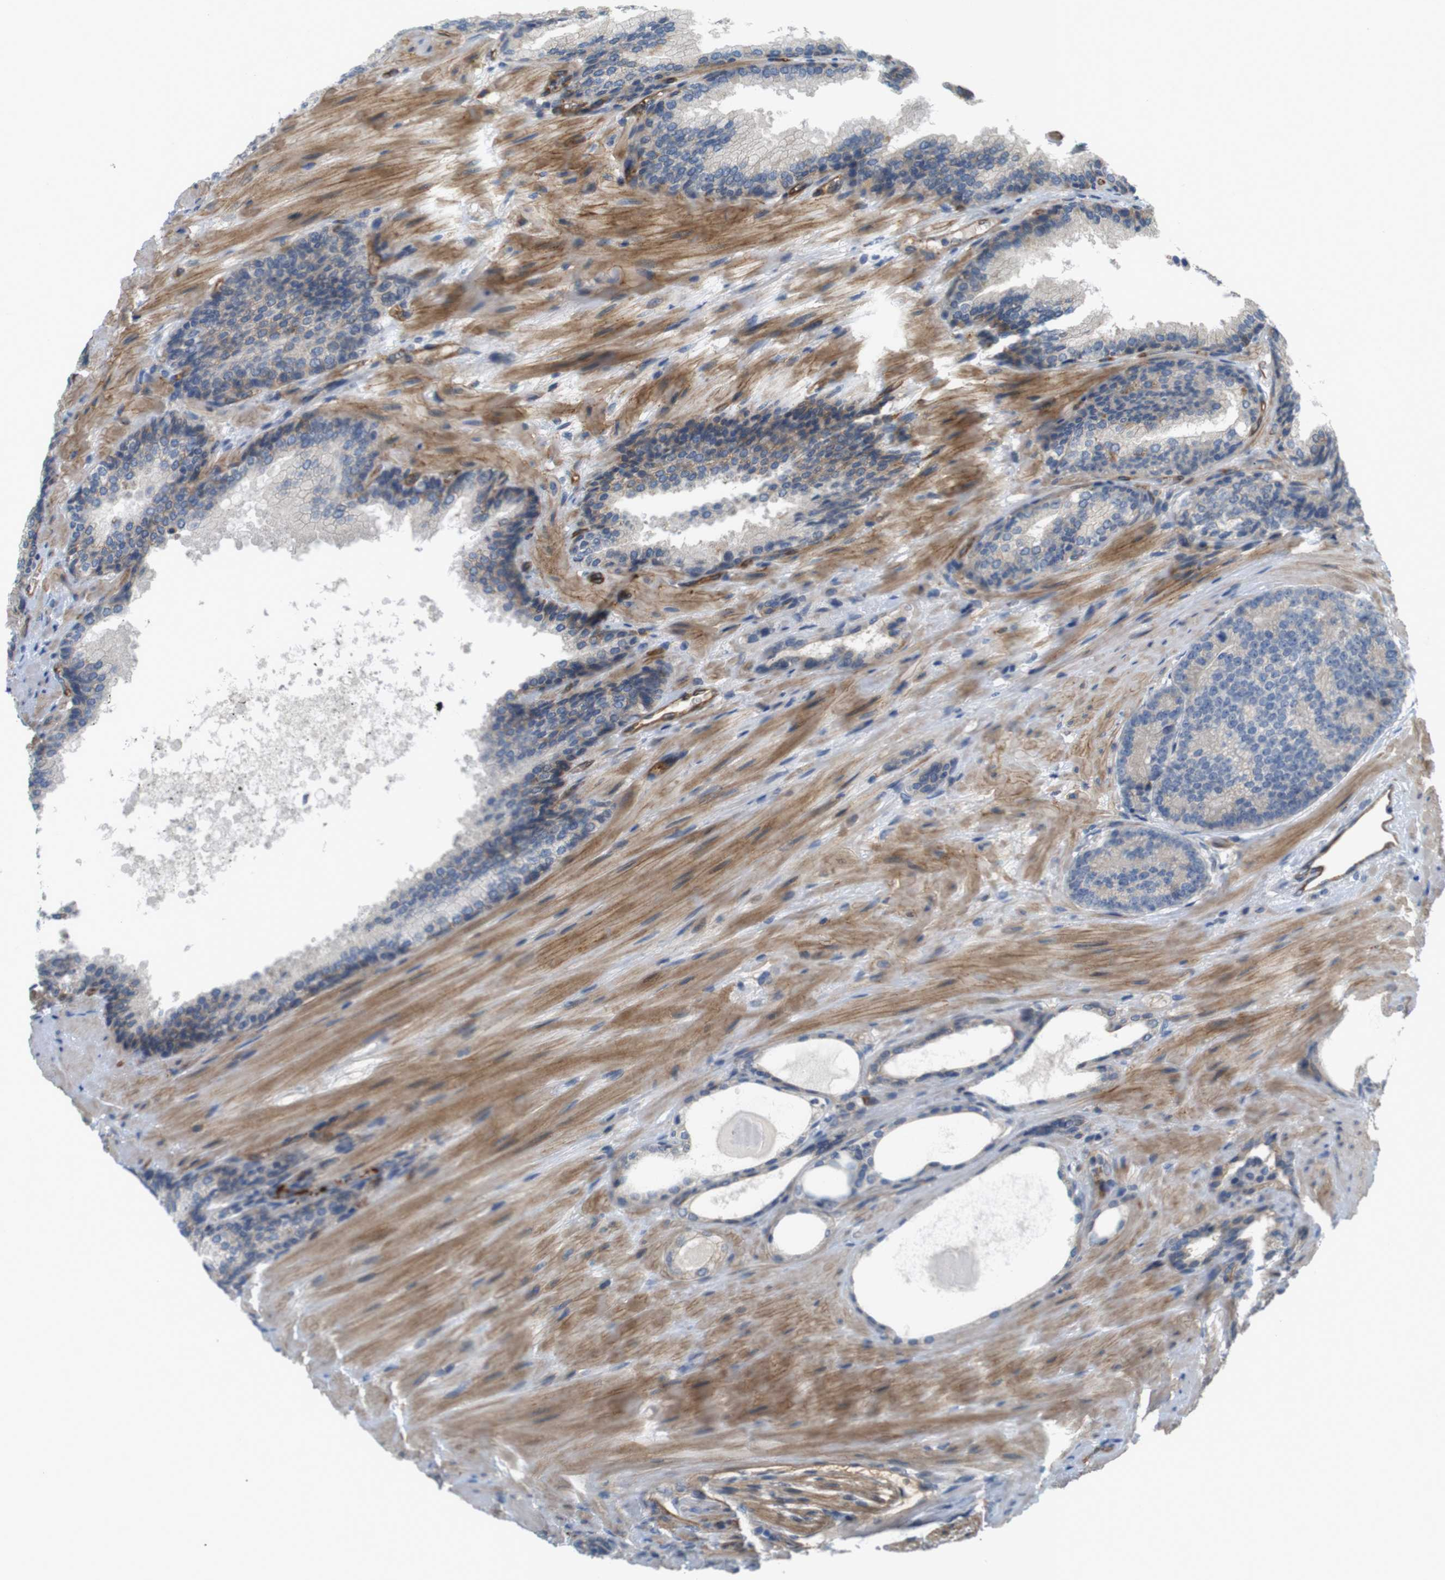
{"staining": {"intensity": "weak", "quantity": ">75%", "location": "cytoplasmic/membranous"}, "tissue": "prostate cancer", "cell_type": "Tumor cells", "image_type": "cancer", "snomed": [{"axis": "morphology", "description": "Adenocarcinoma, High grade"}, {"axis": "topography", "description": "Prostate"}], "caption": "Immunohistochemistry (IHC) histopathology image of high-grade adenocarcinoma (prostate) stained for a protein (brown), which reveals low levels of weak cytoplasmic/membranous expression in approximately >75% of tumor cells.", "gene": "BVES", "patient": {"sex": "male", "age": 61}}